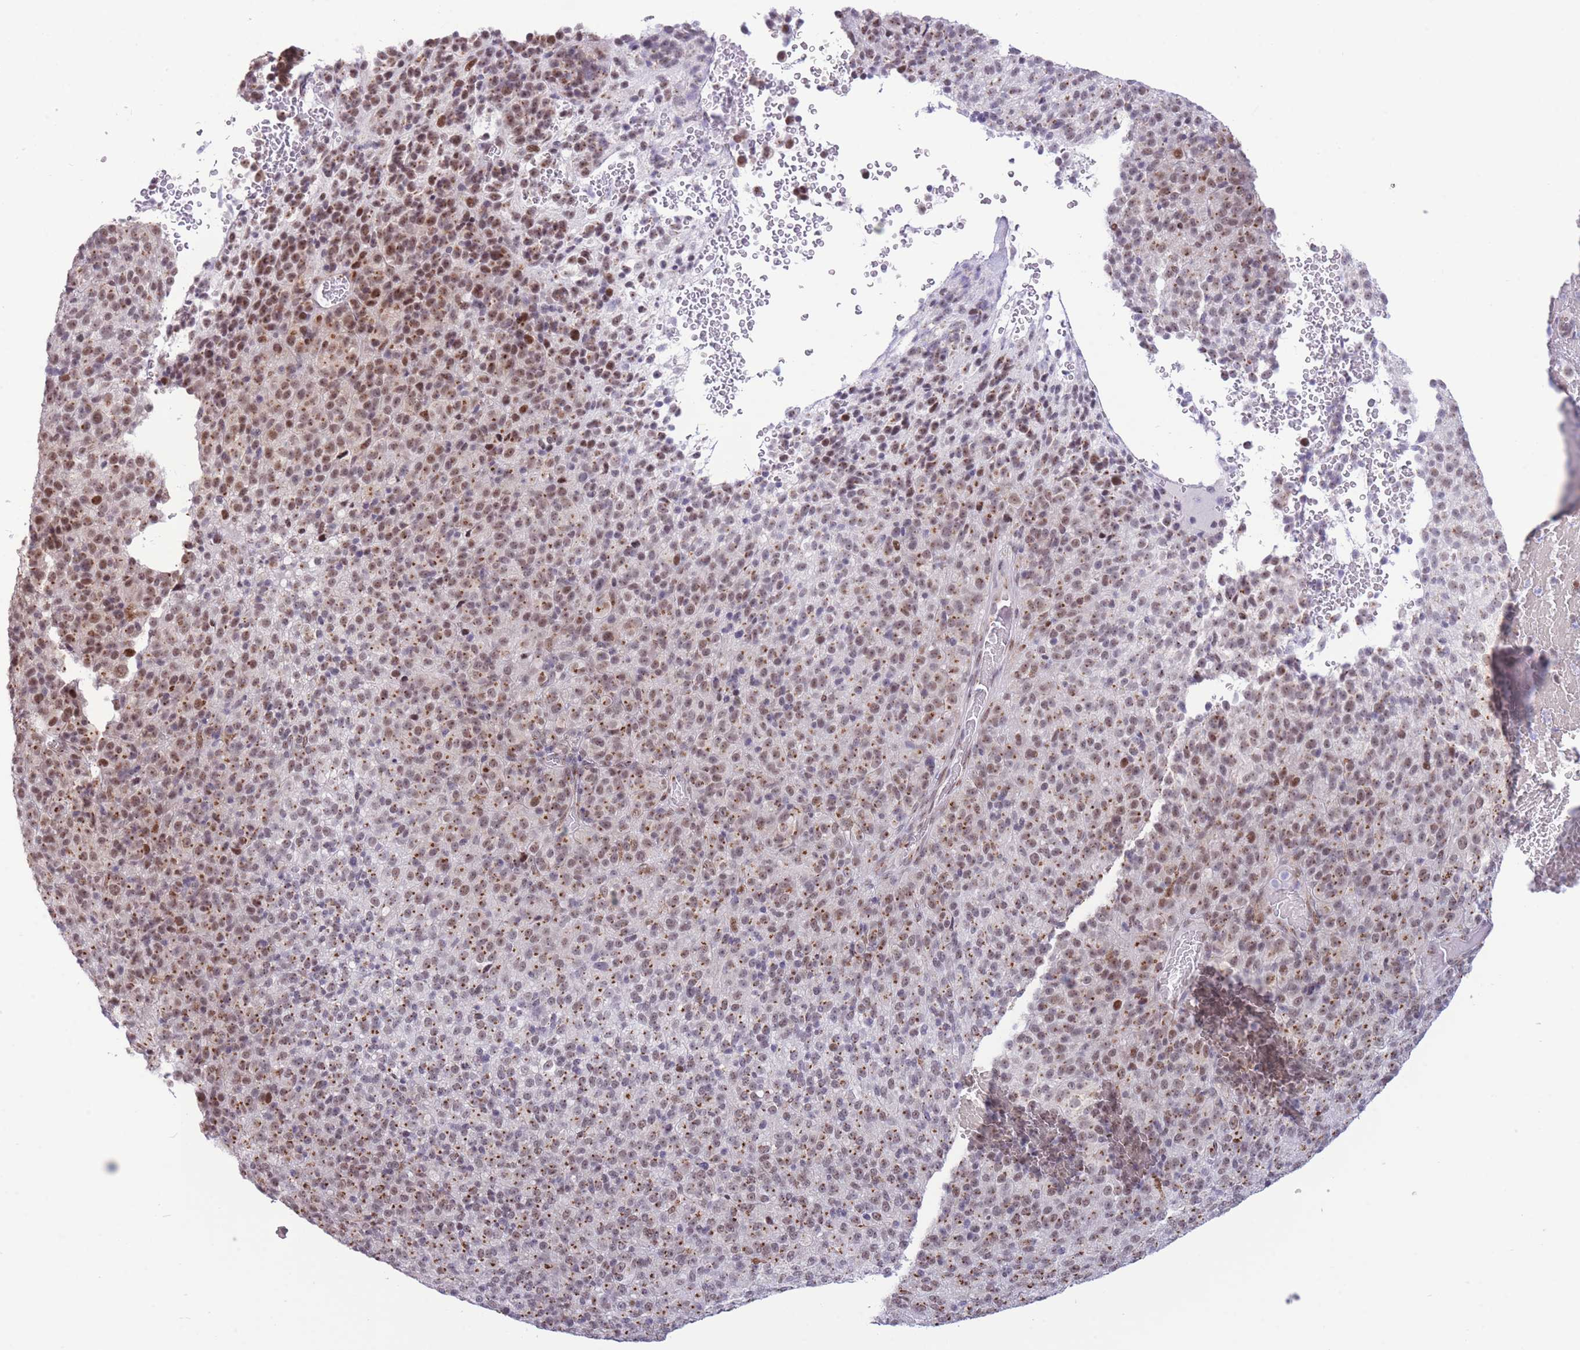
{"staining": {"intensity": "moderate", "quantity": ">75%", "location": "cytoplasmic/membranous,nuclear"}, "tissue": "melanoma", "cell_type": "Tumor cells", "image_type": "cancer", "snomed": [{"axis": "morphology", "description": "Malignant melanoma, Metastatic site"}, {"axis": "topography", "description": "Brain"}], "caption": "Malignant melanoma (metastatic site) was stained to show a protein in brown. There is medium levels of moderate cytoplasmic/membranous and nuclear staining in about >75% of tumor cells. (DAB IHC, brown staining for protein, blue staining for nuclei).", "gene": "INO80C", "patient": {"sex": "female", "age": 56}}